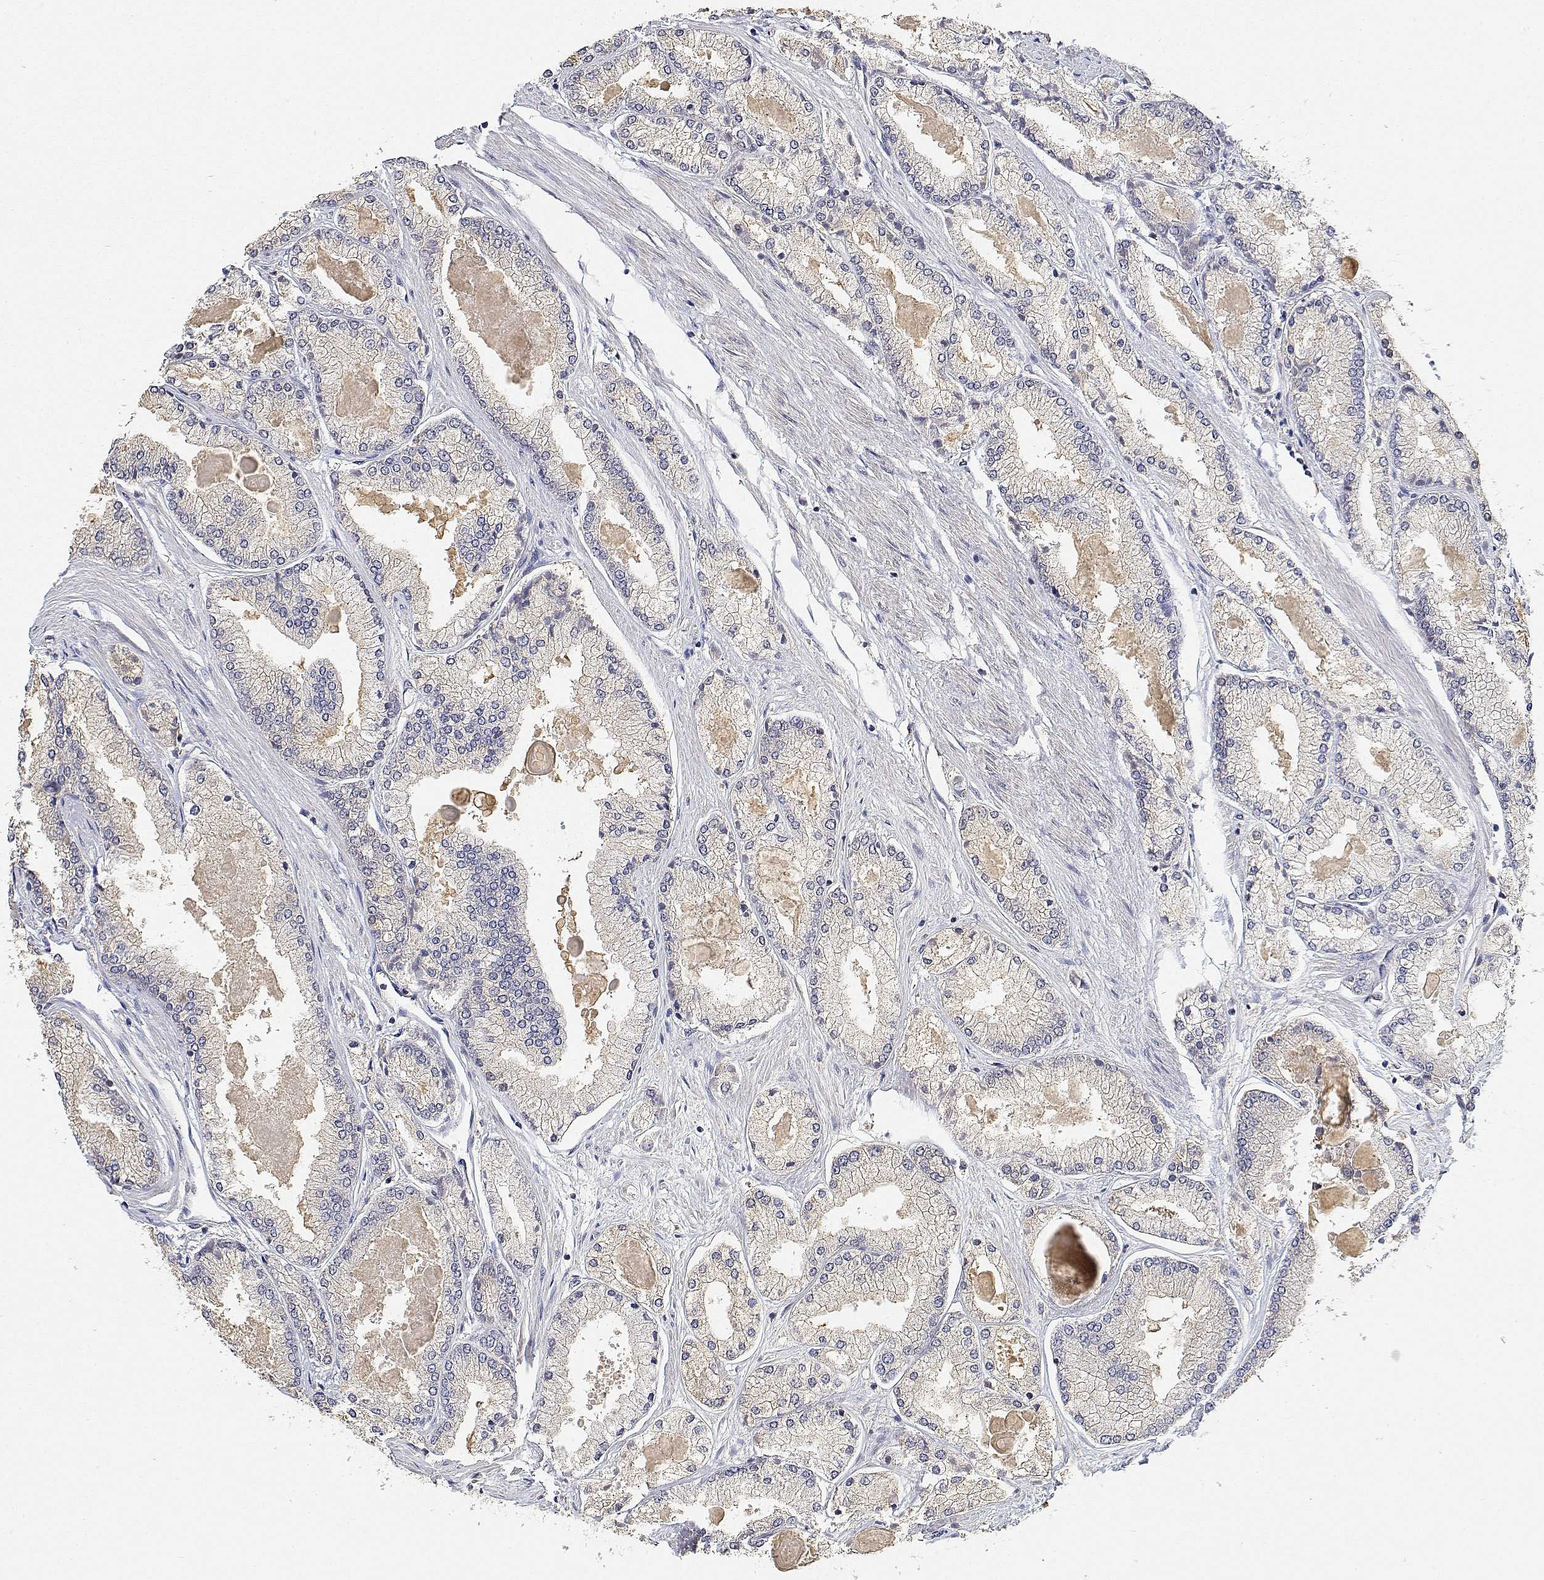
{"staining": {"intensity": "negative", "quantity": "none", "location": "none"}, "tissue": "prostate cancer", "cell_type": "Tumor cells", "image_type": "cancer", "snomed": [{"axis": "morphology", "description": "Adenocarcinoma, High grade"}, {"axis": "topography", "description": "Prostate"}], "caption": "This is a photomicrograph of IHC staining of high-grade adenocarcinoma (prostate), which shows no positivity in tumor cells.", "gene": "LONRF3", "patient": {"sex": "male", "age": 68}}